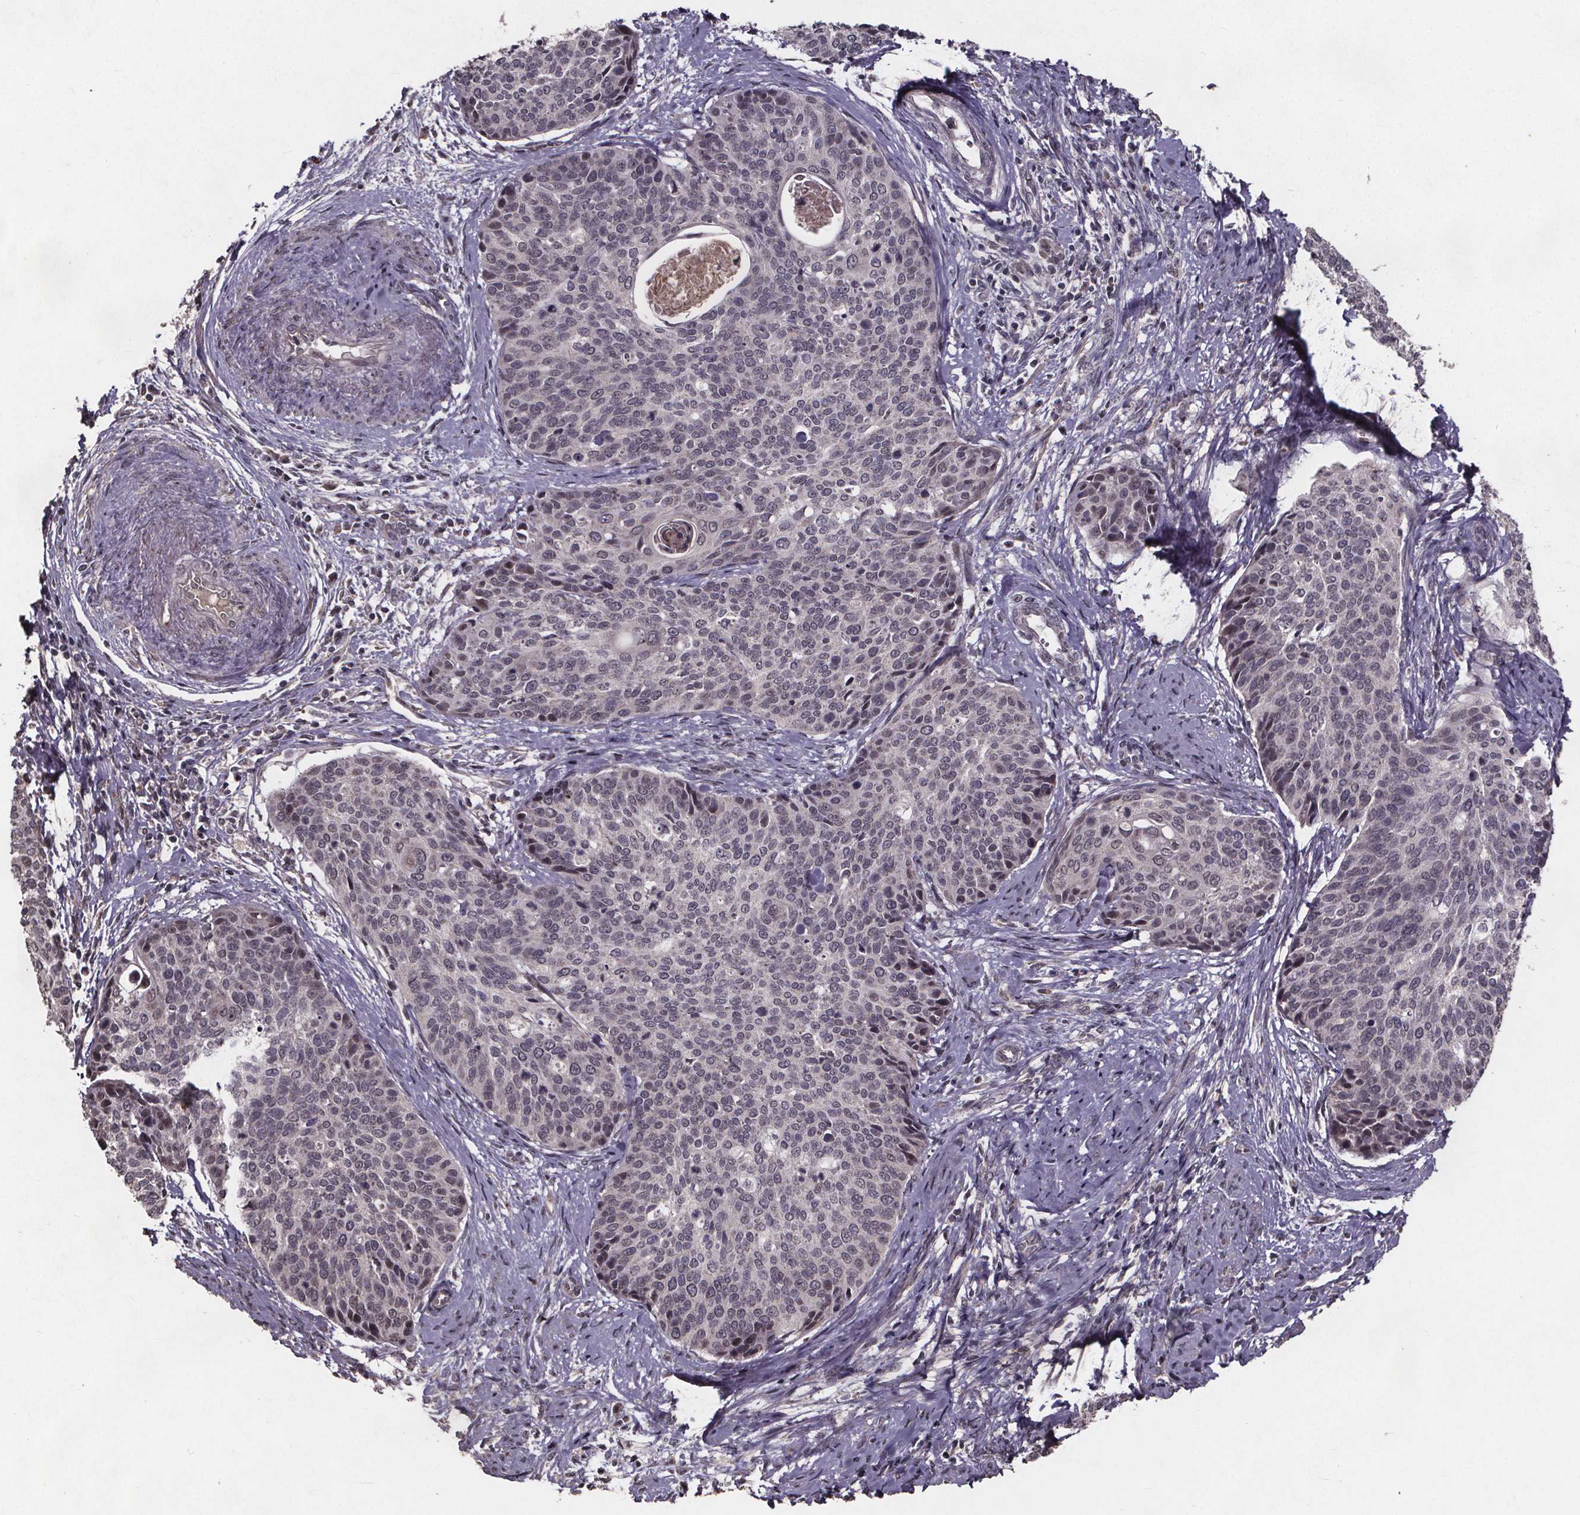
{"staining": {"intensity": "negative", "quantity": "none", "location": "none"}, "tissue": "cervical cancer", "cell_type": "Tumor cells", "image_type": "cancer", "snomed": [{"axis": "morphology", "description": "Squamous cell carcinoma, NOS"}, {"axis": "topography", "description": "Cervix"}], "caption": "This is an IHC photomicrograph of cervical cancer. There is no expression in tumor cells.", "gene": "GPX3", "patient": {"sex": "female", "age": 69}}